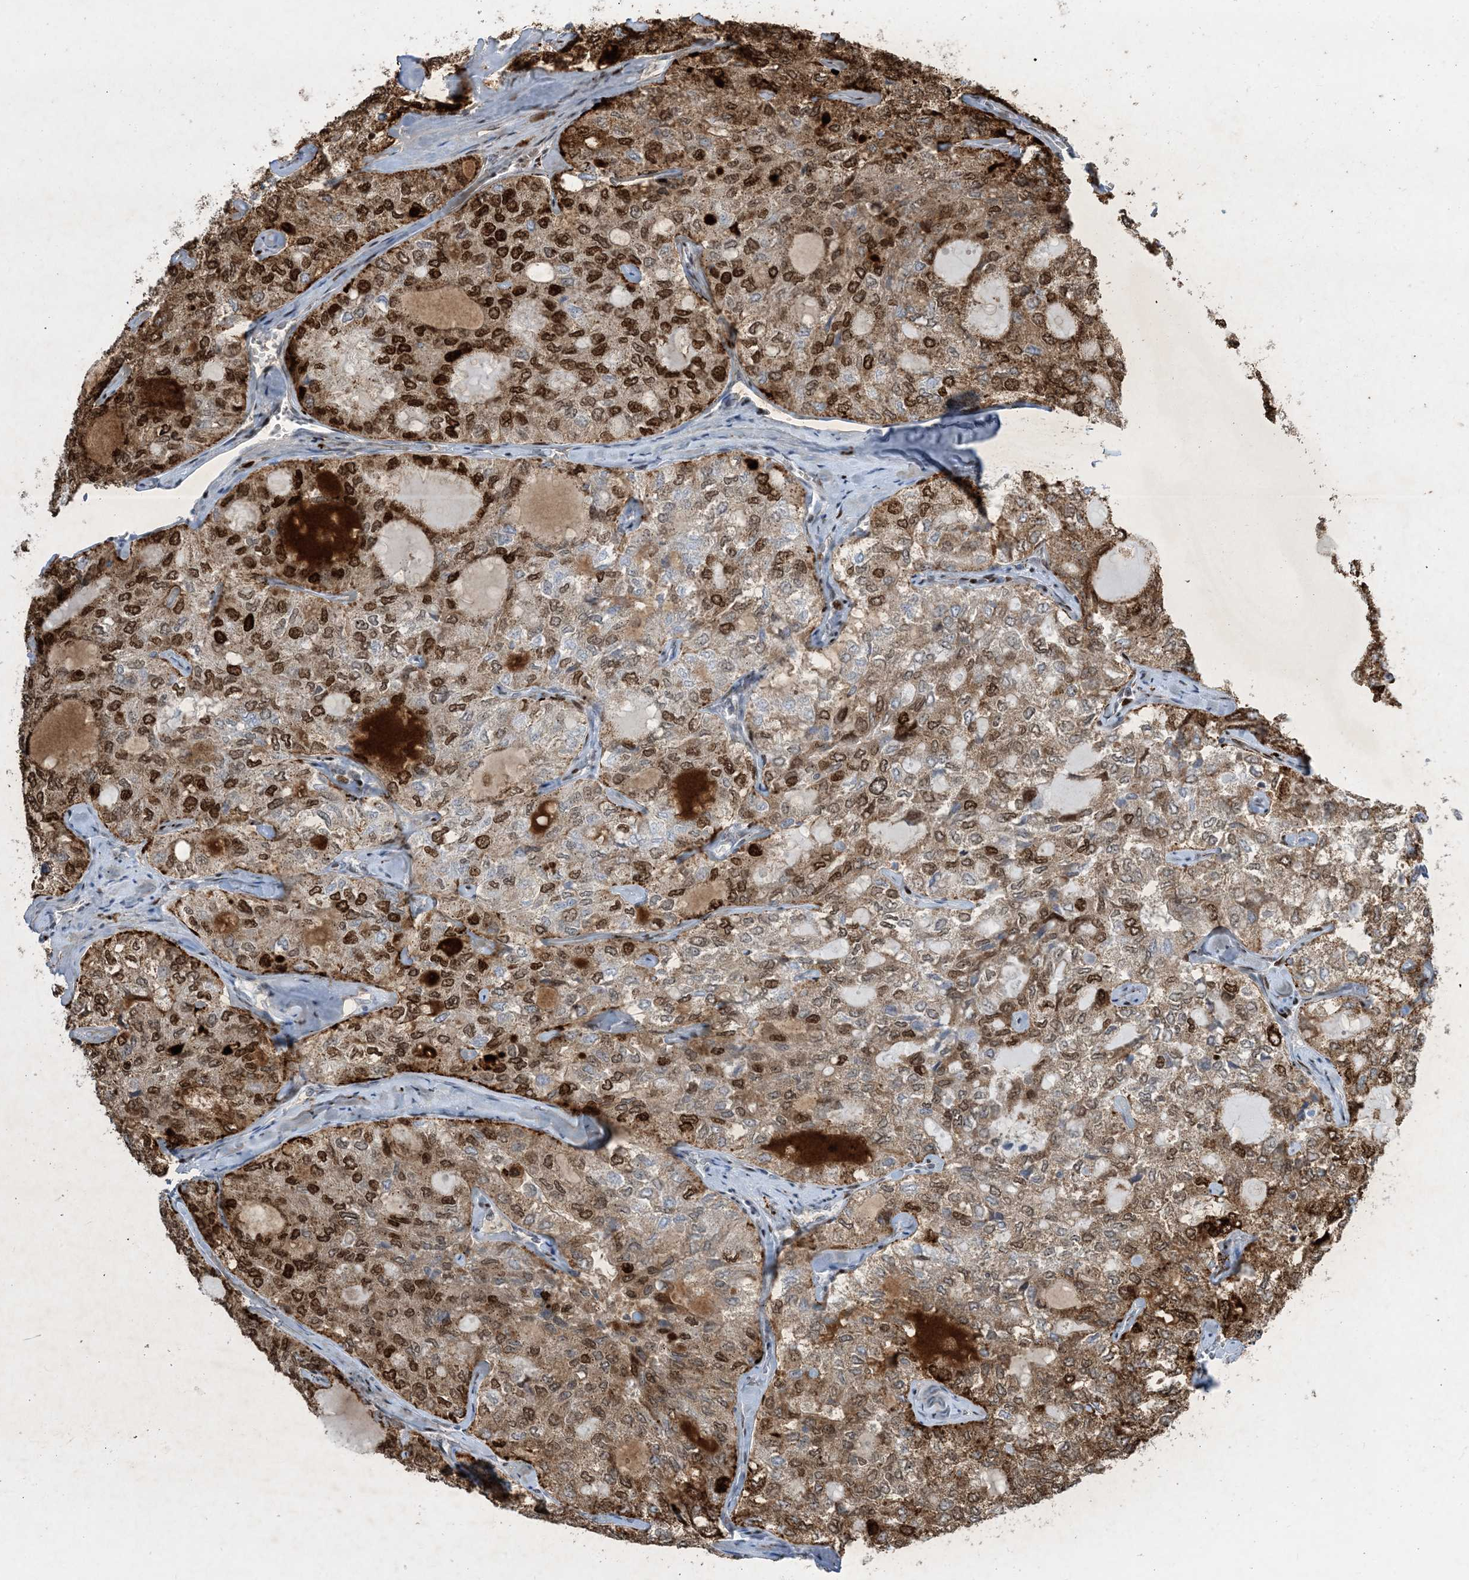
{"staining": {"intensity": "strong", "quantity": "25%-75%", "location": "cytoplasmic/membranous,nuclear"}, "tissue": "thyroid cancer", "cell_type": "Tumor cells", "image_type": "cancer", "snomed": [{"axis": "morphology", "description": "Follicular adenoma carcinoma, NOS"}, {"axis": "topography", "description": "Thyroid gland"}], "caption": "Follicular adenoma carcinoma (thyroid) stained with immunohistochemistry (IHC) reveals strong cytoplasmic/membranous and nuclear positivity in approximately 25%-75% of tumor cells.", "gene": "SLC25A53", "patient": {"sex": "male", "age": 75}}